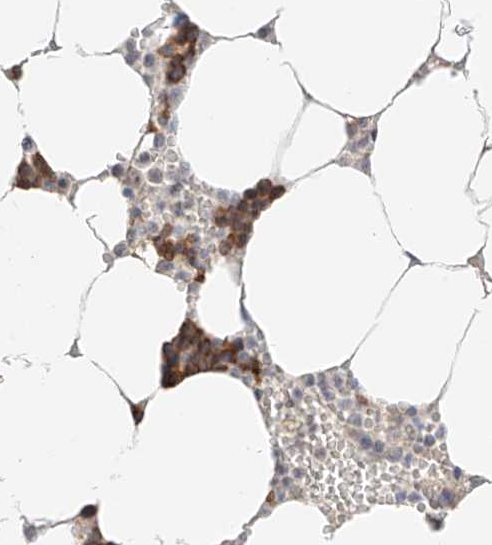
{"staining": {"intensity": "moderate", "quantity": "25%-75%", "location": "cytoplasmic/membranous"}, "tissue": "bone marrow", "cell_type": "Hematopoietic cells", "image_type": "normal", "snomed": [{"axis": "morphology", "description": "Normal tissue, NOS"}, {"axis": "topography", "description": "Bone marrow"}], "caption": "Immunohistochemical staining of normal human bone marrow exhibits 25%-75% levels of moderate cytoplasmic/membranous protein positivity in about 25%-75% of hematopoietic cells. (Stains: DAB in brown, nuclei in blue, Microscopy: brightfield microscopy at high magnification).", "gene": "IL22RA2", "patient": {"sex": "male", "age": 70}}